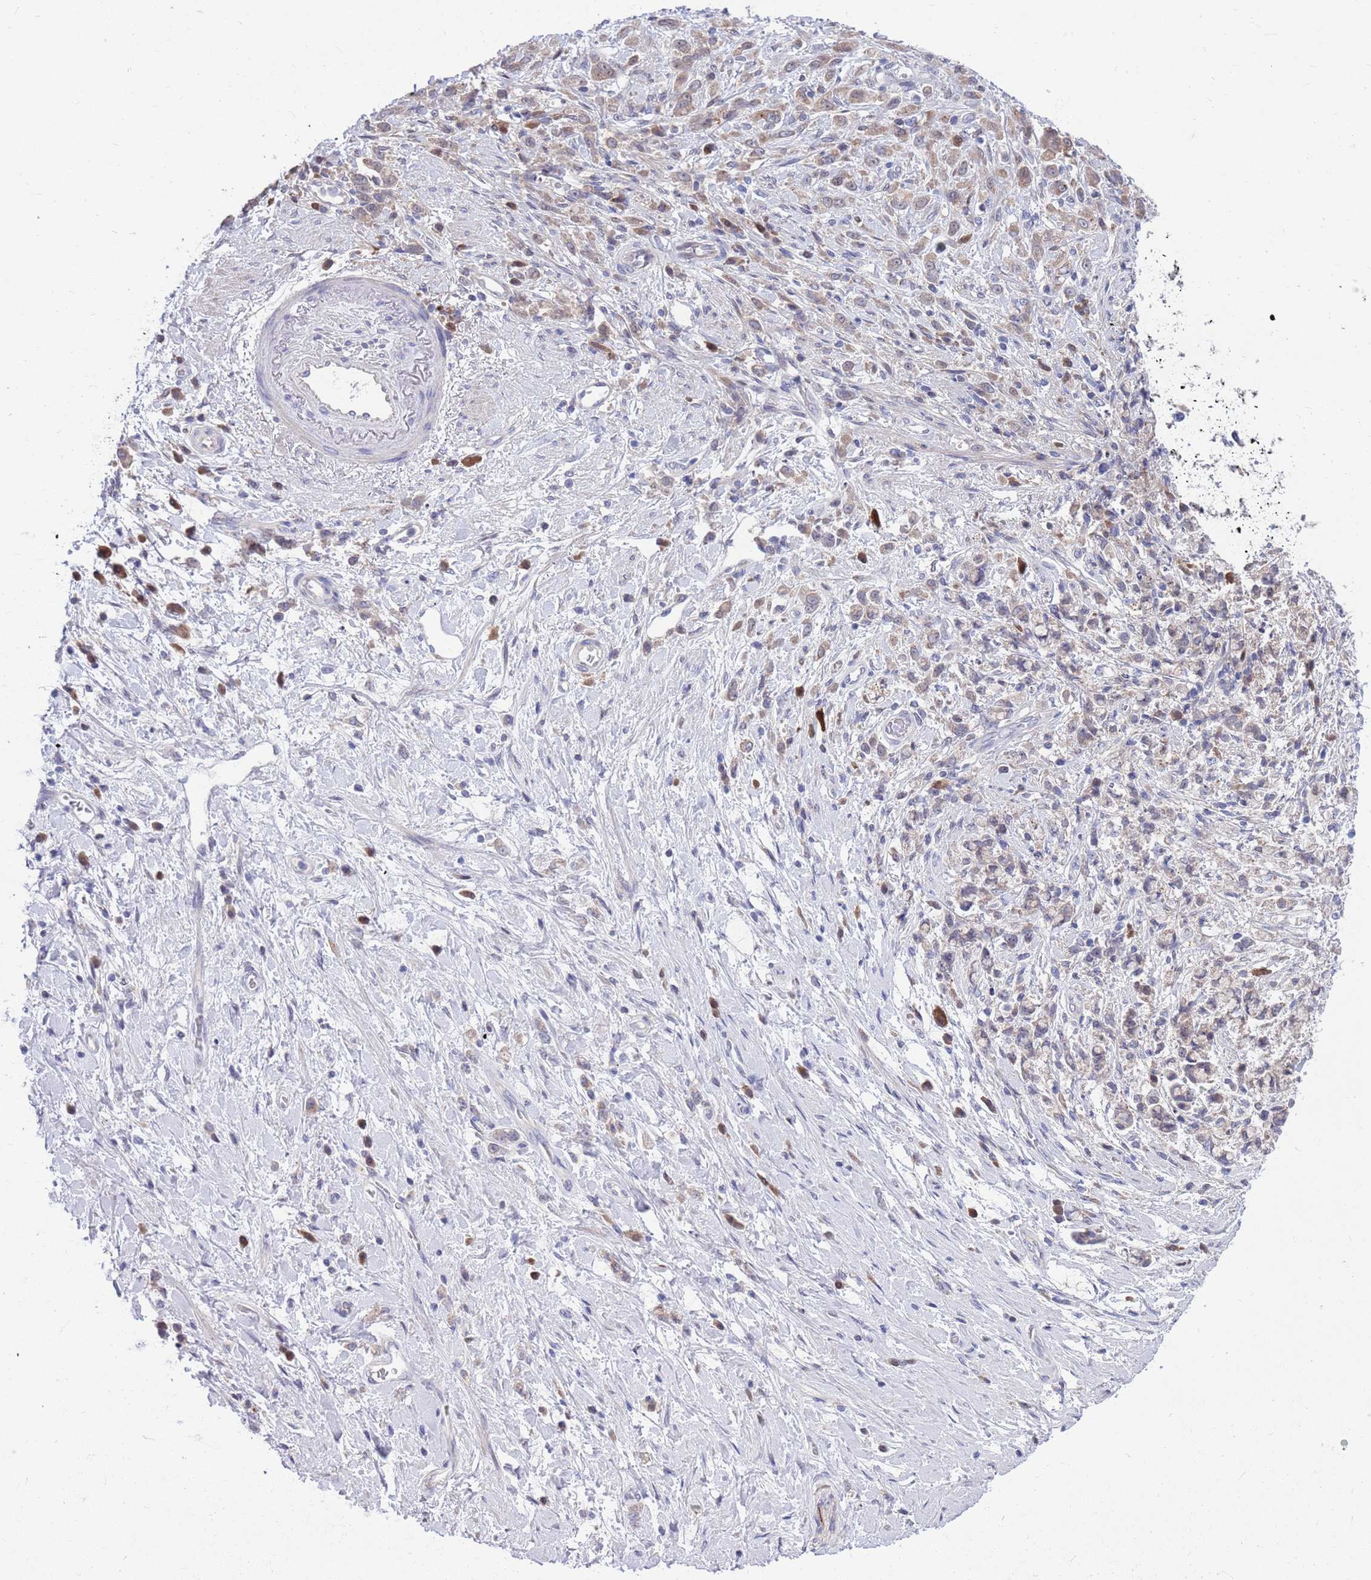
{"staining": {"intensity": "weak", "quantity": ">75%", "location": "cytoplasmic/membranous"}, "tissue": "stomach cancer", "cell_type": "Tumor cells", "image_type": "cancer", "snomed": [{"axis": "morphology", "description": "Adenocarcinoma, NOS"}, {"axis": "topography", "description": "Stomach"}], "caption": "IHC of adenocarcinoma (stomach) reveals low levels of weak cytoplasmic/membranous expression in approximately >75% of tumor cells.", "gene": "KLHL29", "patient": {"sex": "female", "age": 60}}